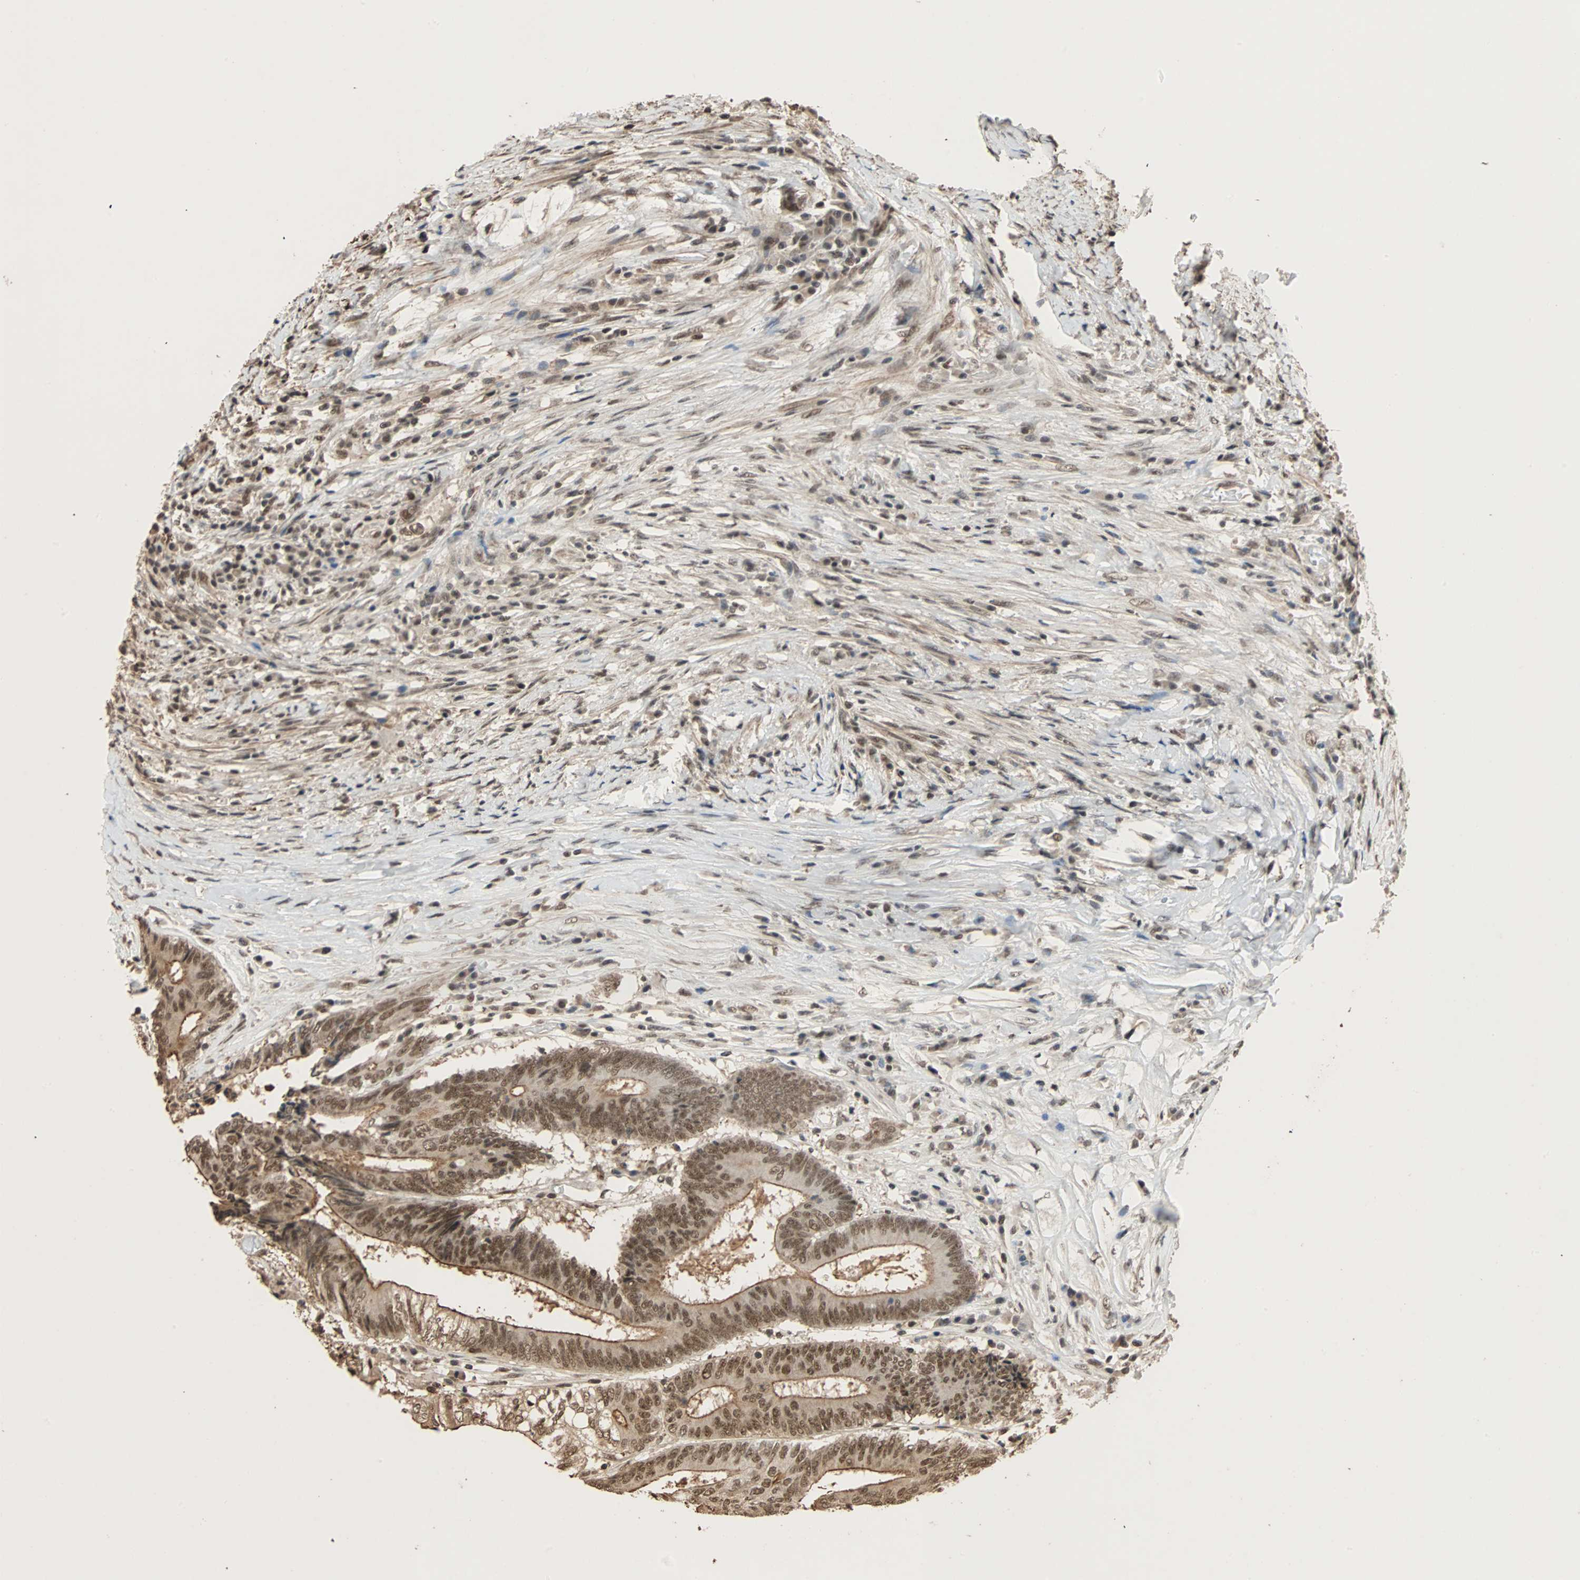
{"staining": {"intensity": "moderate", "quantity": ">75%", "location": "cytoplasmic/membranous,nuclear"}, "tissue": "colorectal cancer", "cell_type": "Tumor cells", "image_type": "cancer", "snomed": [{"axis": "morphology", "description": "Adenocarcinoma, NOS"}, {"axis": "topography", "description": "Rectum"}], "caption": "Colorectal adenocarcinoma was stained to show a protein in brown. There is medium levels of moderate cytoplasmic/membranous and nuclear expression in about >75% of tumor cells.", "gene": "CDC5L", "patient": {"sex": "male", "age": 63}}